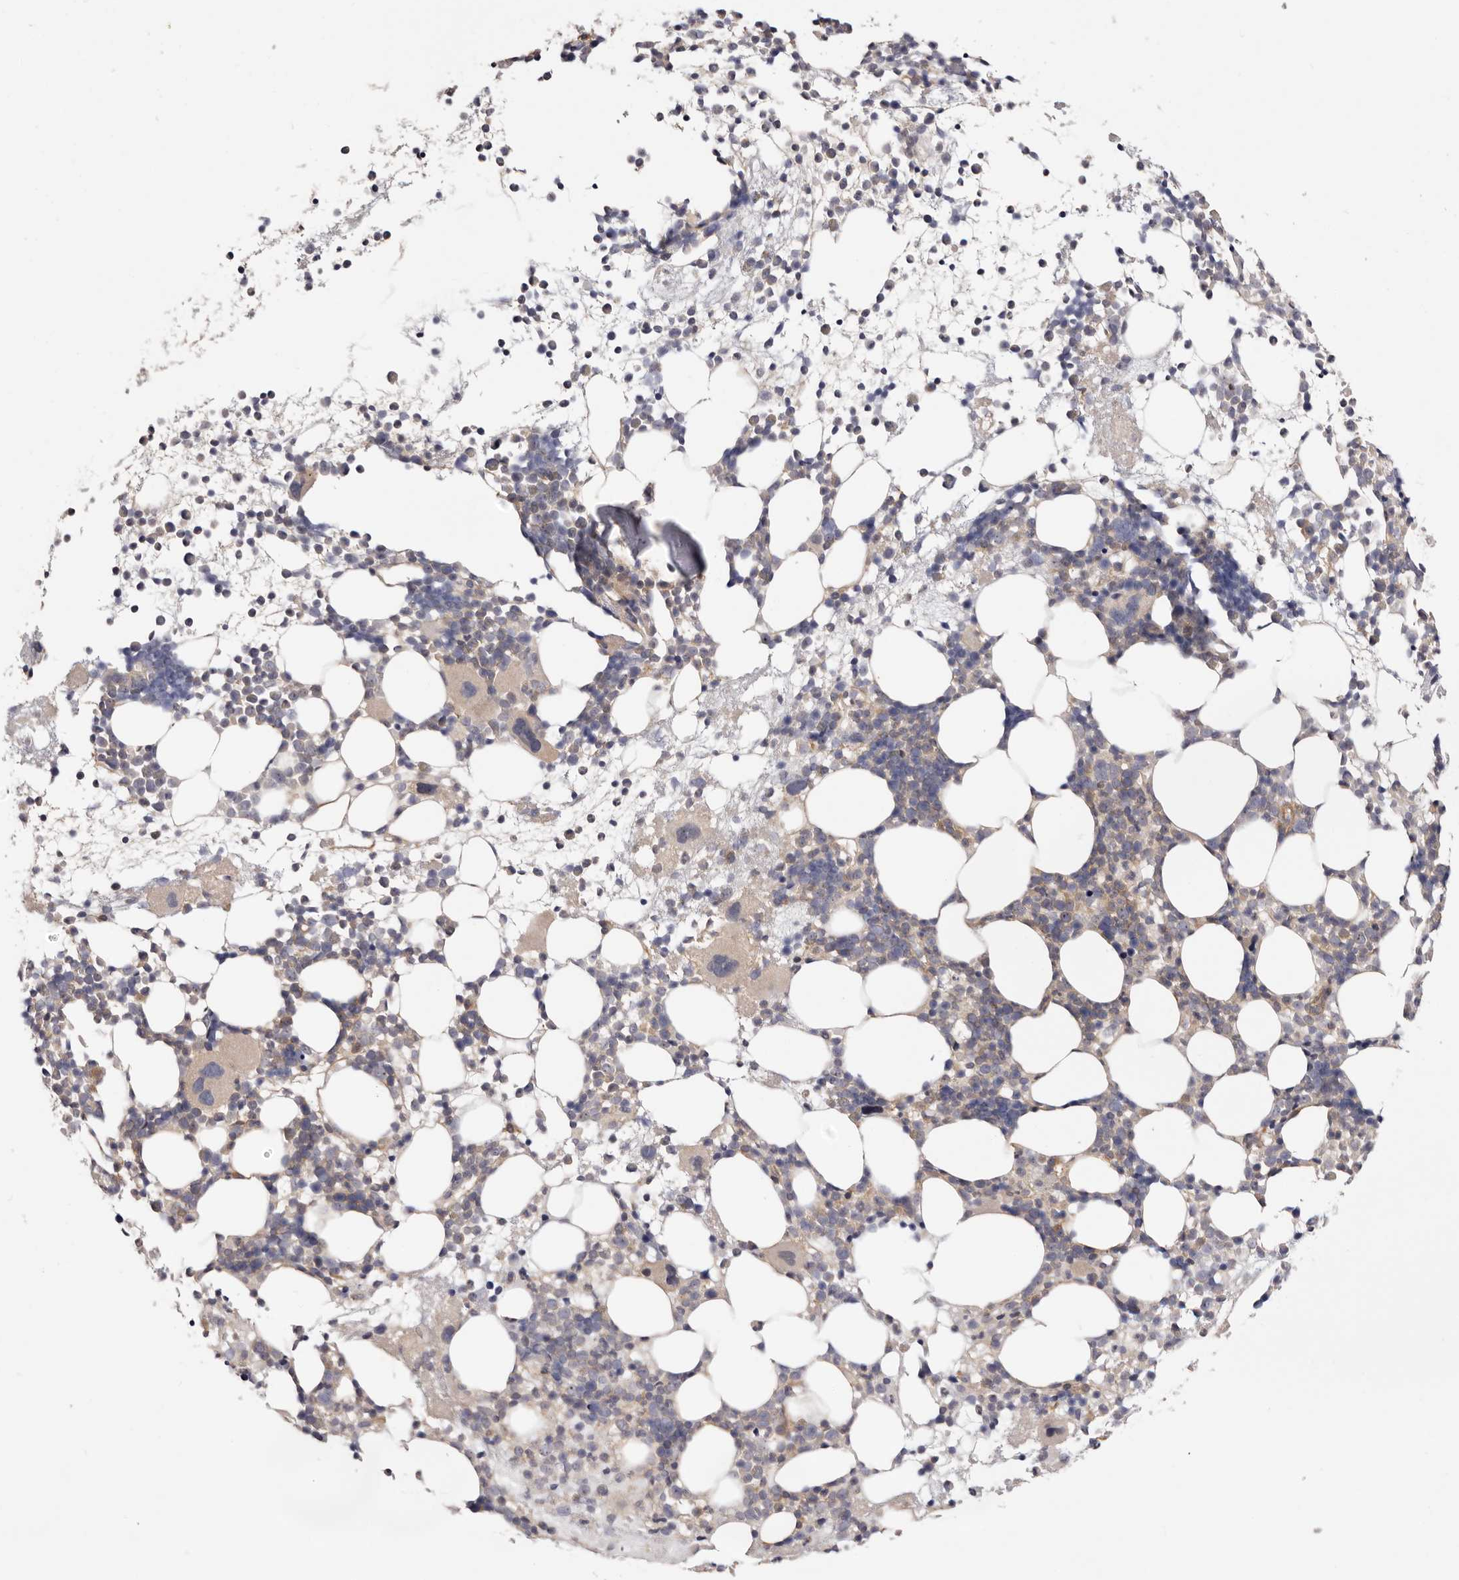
{"staining": {"intensity": "moderate", "quantity": "<25%", "location": "cytoplasmic/membranous"}, "tissue": "bone marrow", "cell_type": "Hematopoietic cells", "image_type": "normal", "snomed": [{"axis": "morphology", "description": "Normal tissue, NOS"}, {"axis": "topography", "description": "Bone marrow"}], "caption": "DAB immunohistochemical staining of normal human bone marrow displays moderate cytoplasmic/membranous protein expression in approximately <25% of hematopoietic cells. The staining was performed using DAB (3,3'-diaminobenzidine), with brown indicating positive protein expression. Nuclei are stained blue with hematoxylin.", "gene": "PANK4", "patient": {"sex": "female", "age": 57}}